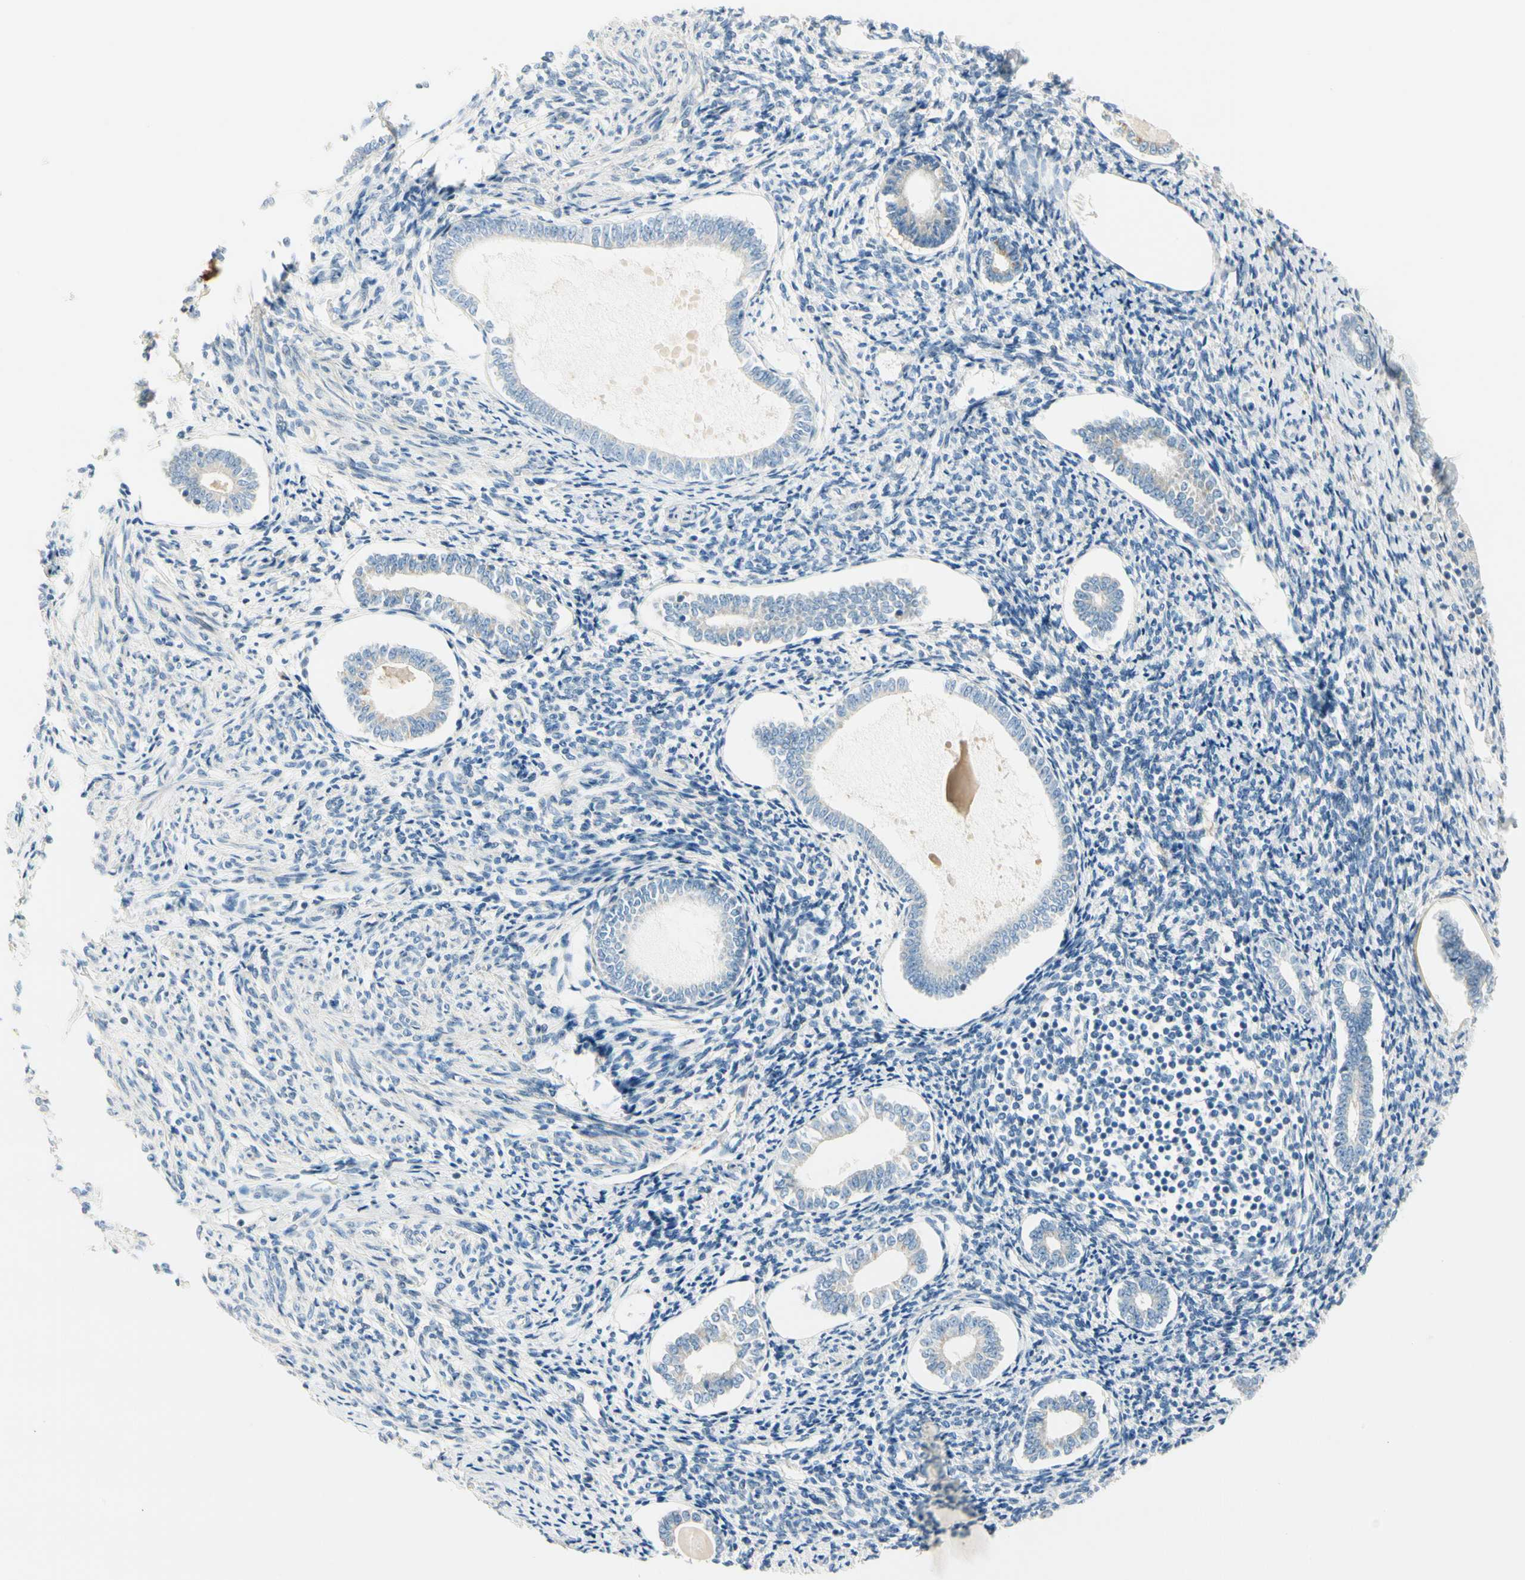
{"staining": {"intensity": "negative", "quantity": "none", "location": "none"}, "tissue": "endometrium", "cell_type": "Cells in endometrial stroma", "image_type": "normal", "snomed": [{"axis": "morphology", "description": "Normal tissue, NOS"}, {"axis": "topography", "description": "Endometrium"}], "caption": "Cells in endometrial stroma are negative for brown protein staining in benign endometrium. The staining is performed using DAB (3,3'-diaminobenzidine) brown chromogen with nuclei counter-stained in using hematoxylin.", "gene": "ADGRA3", "patient": {"sex": "female", "age": 71}}